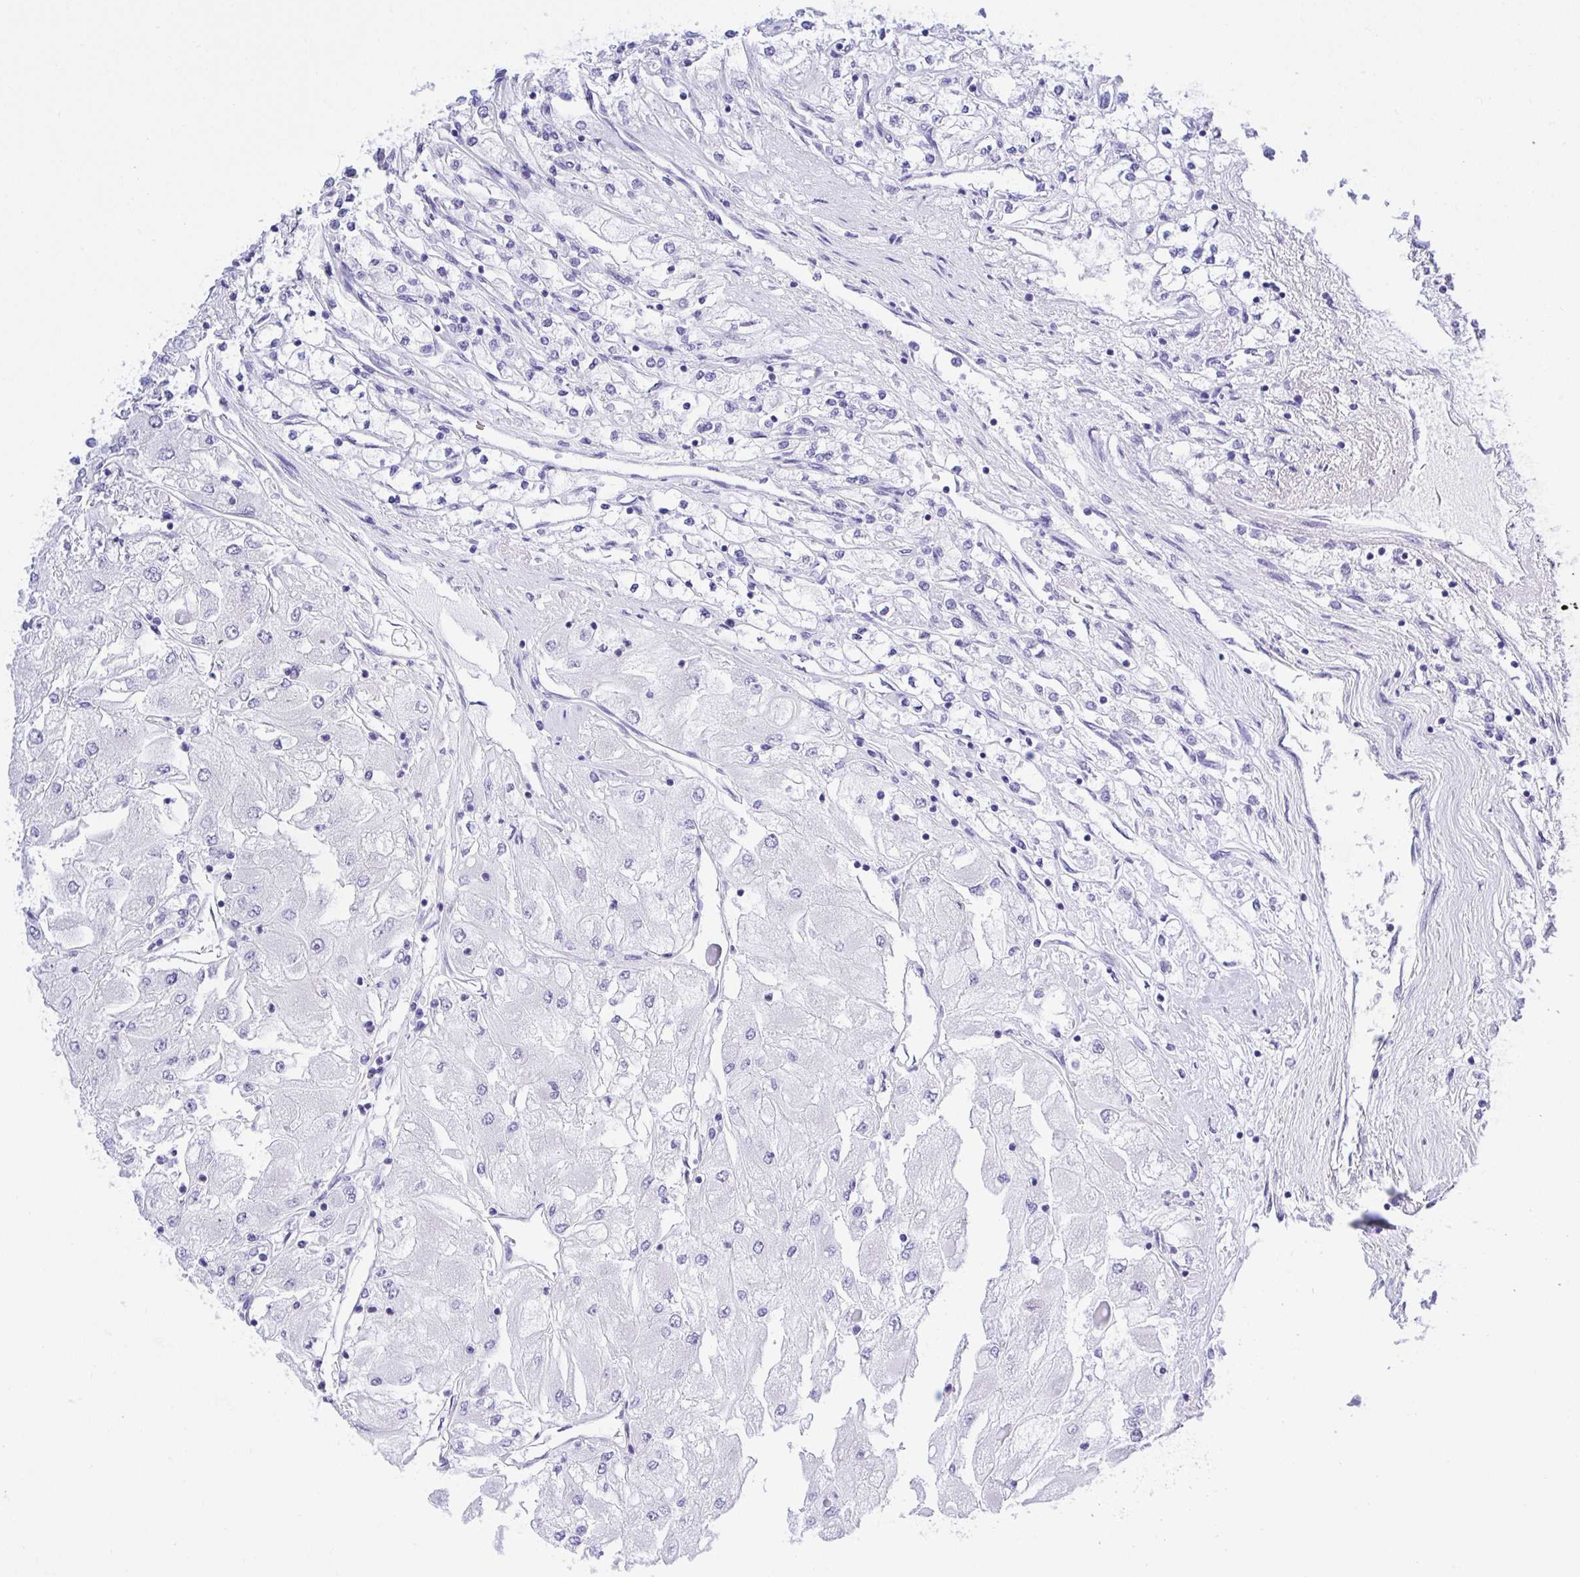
{"staining": {"intensity": "negative", "quantity": "none", "location": "none"}, "tissue": "renal cancer", "cell_type": "Tumor cells", "image_type": "cancer", "snomed": [{"axis": "morphology", "description": "Adenocarcinoma, NOS"}, {"axis": "topography", "description": "Kidney"}], "caption": "The image exhibits no significant expression in tumor cells of renal cancer (adenocarcinoma).", "gene": "THOP1", "patient": {"sex": "male", "age": 80}}